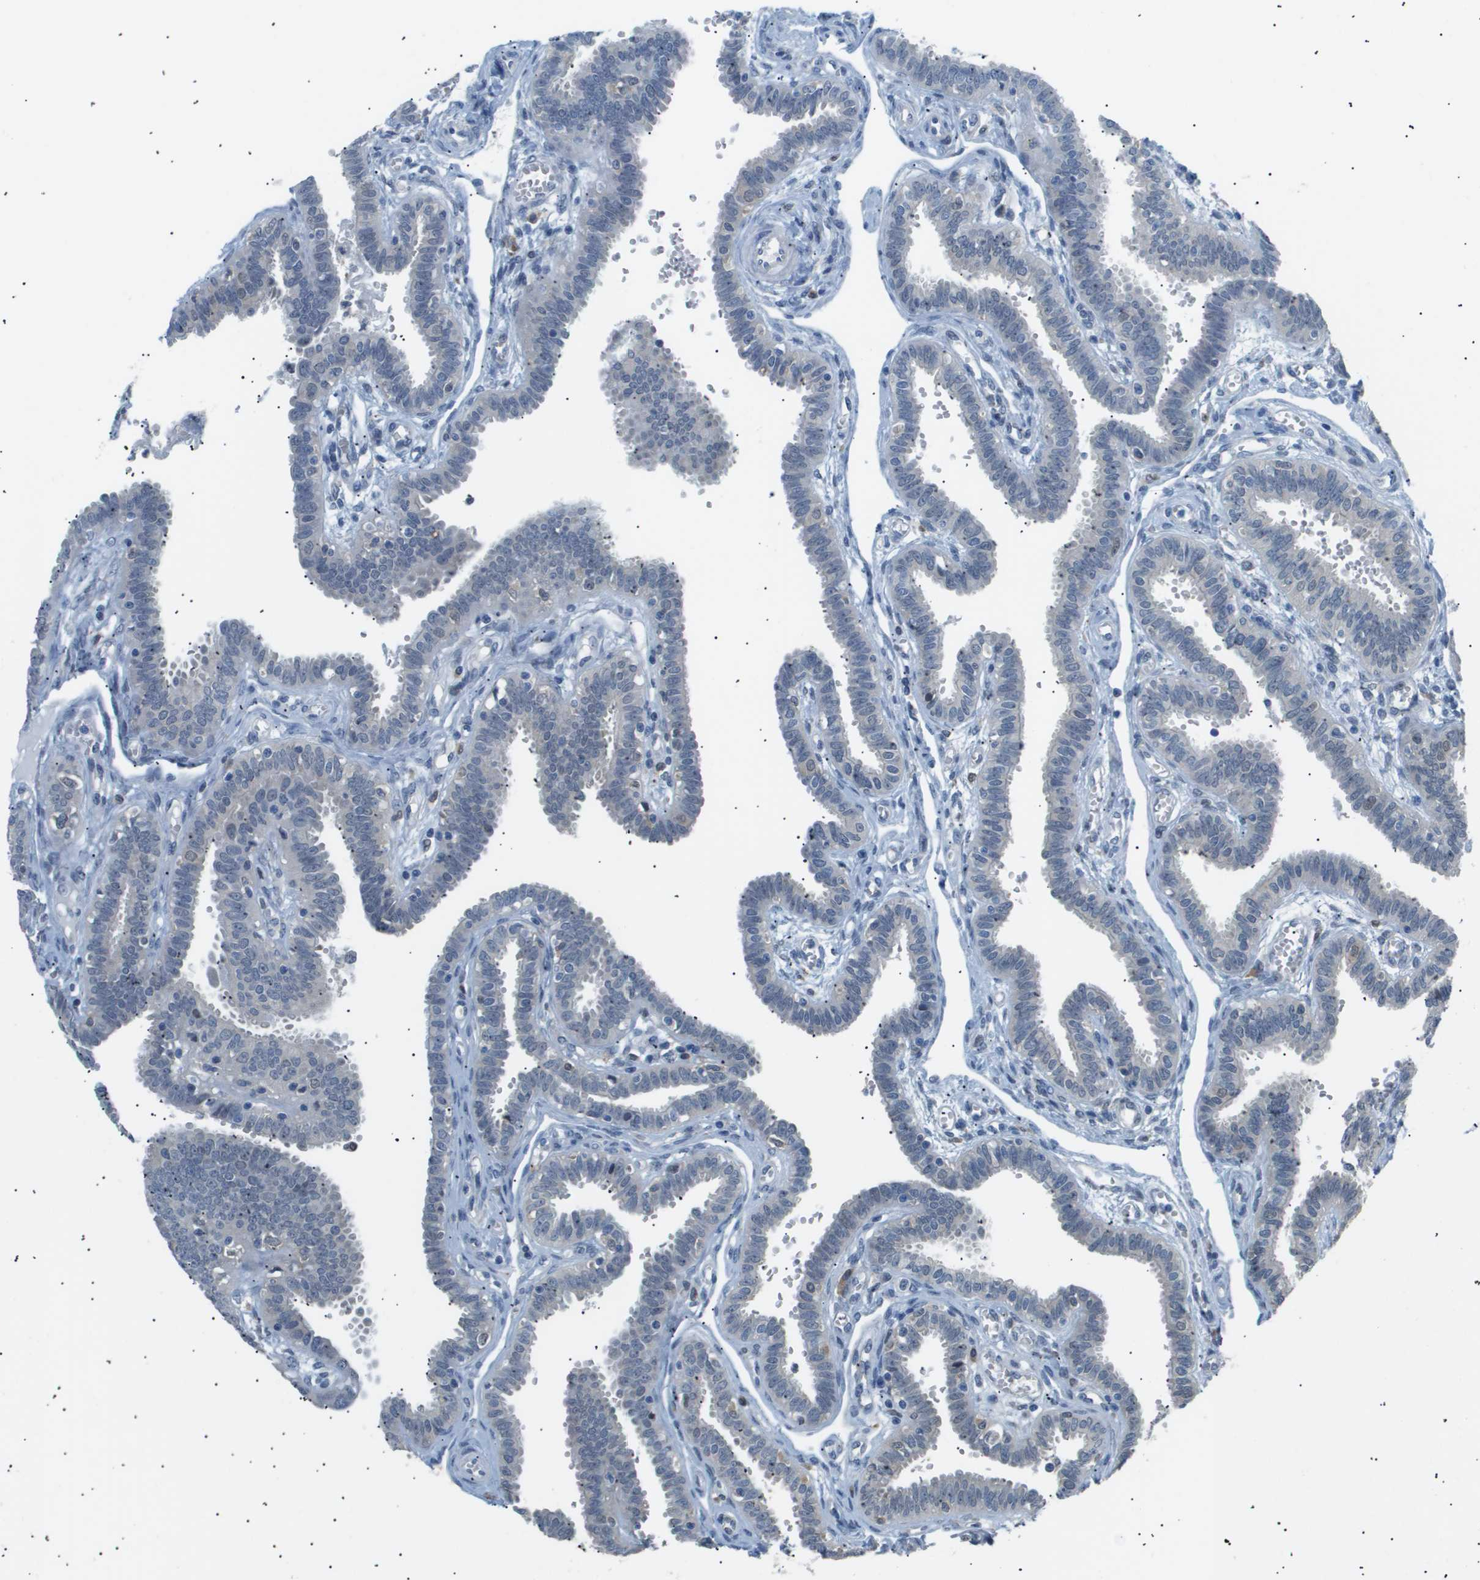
{"staining": {"intensity": "weak", "quantity": "25%-75%", "location": "cytoplasmic/membranous"}, "tissue": "fallopian tube", "cell_type": "Glandular cells", "image_type": "normal", "snomed": [{"axis": "morphology", "description": "Normal tissue, NOS"}, {"axis": "topography", "description": "Fallopian tube"}], "caption": "This image exhibits IHC staining of normal fallopian tube, with low weak cytoplasmic/membranous staining in approximately 25%-75% of glandular cells.", "gene": "AKR1A1", "patient": {"sex": "female", "age": 32}}